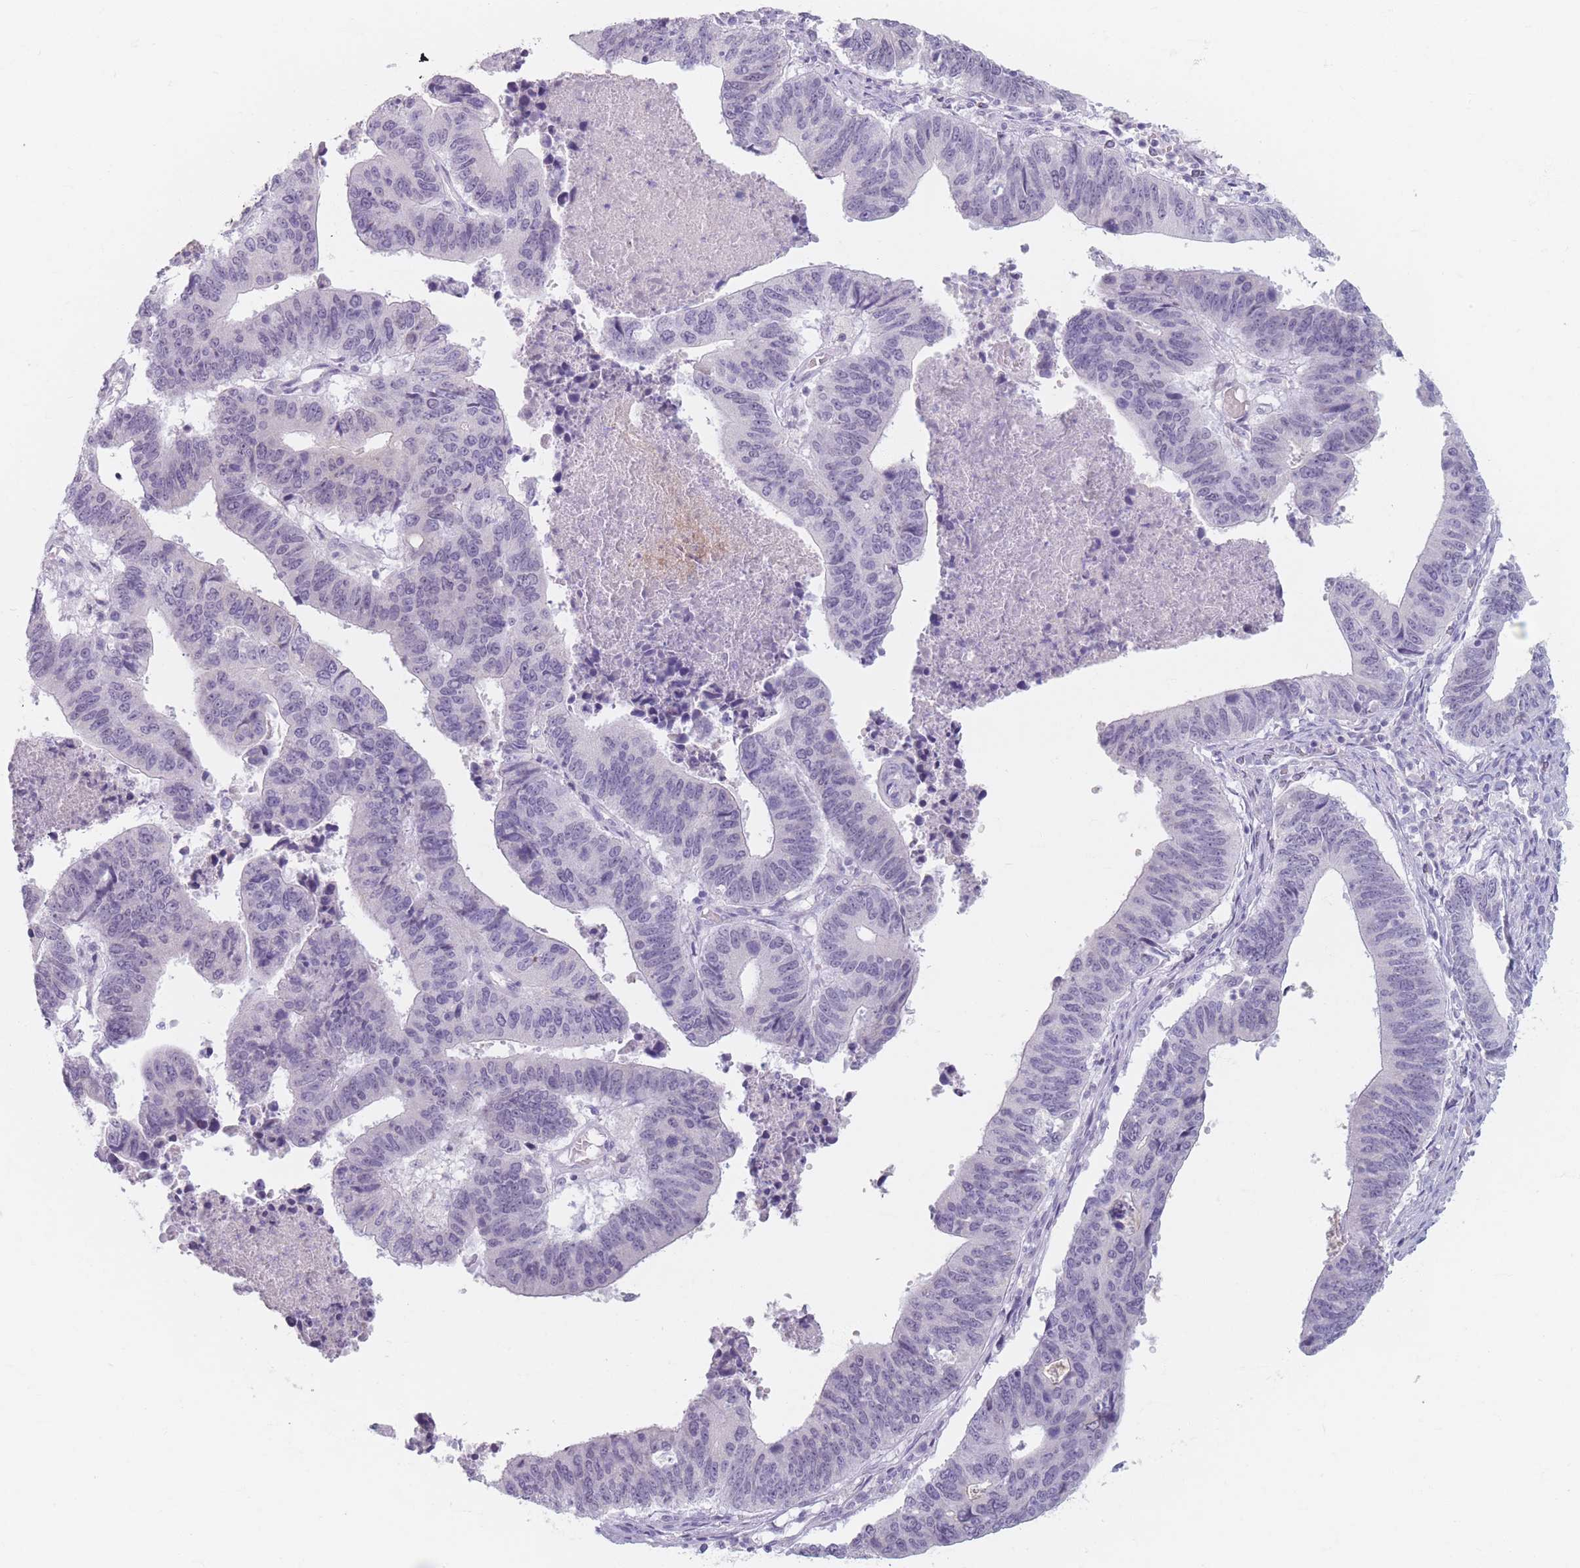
{"staining": {"intensity": "negative", "quantity": "none", "location": "none"}, "tissue": "stomach cancer", "cell_type": "Tumor cells", "image_type": "cancer", "snomed": [{"axis": "morphology", "description": "Adenocarcinoma, NOS"}, {"axis": "topography", "description": "Stomach"}], "caption": "High power microscopy image of an immunohistochemistry micrograph of stomach adenocarcinoma, revealing no significant expression in tumor cells.", "gene": "PIGM", "patient": {"sex": "male", "age": 59}}